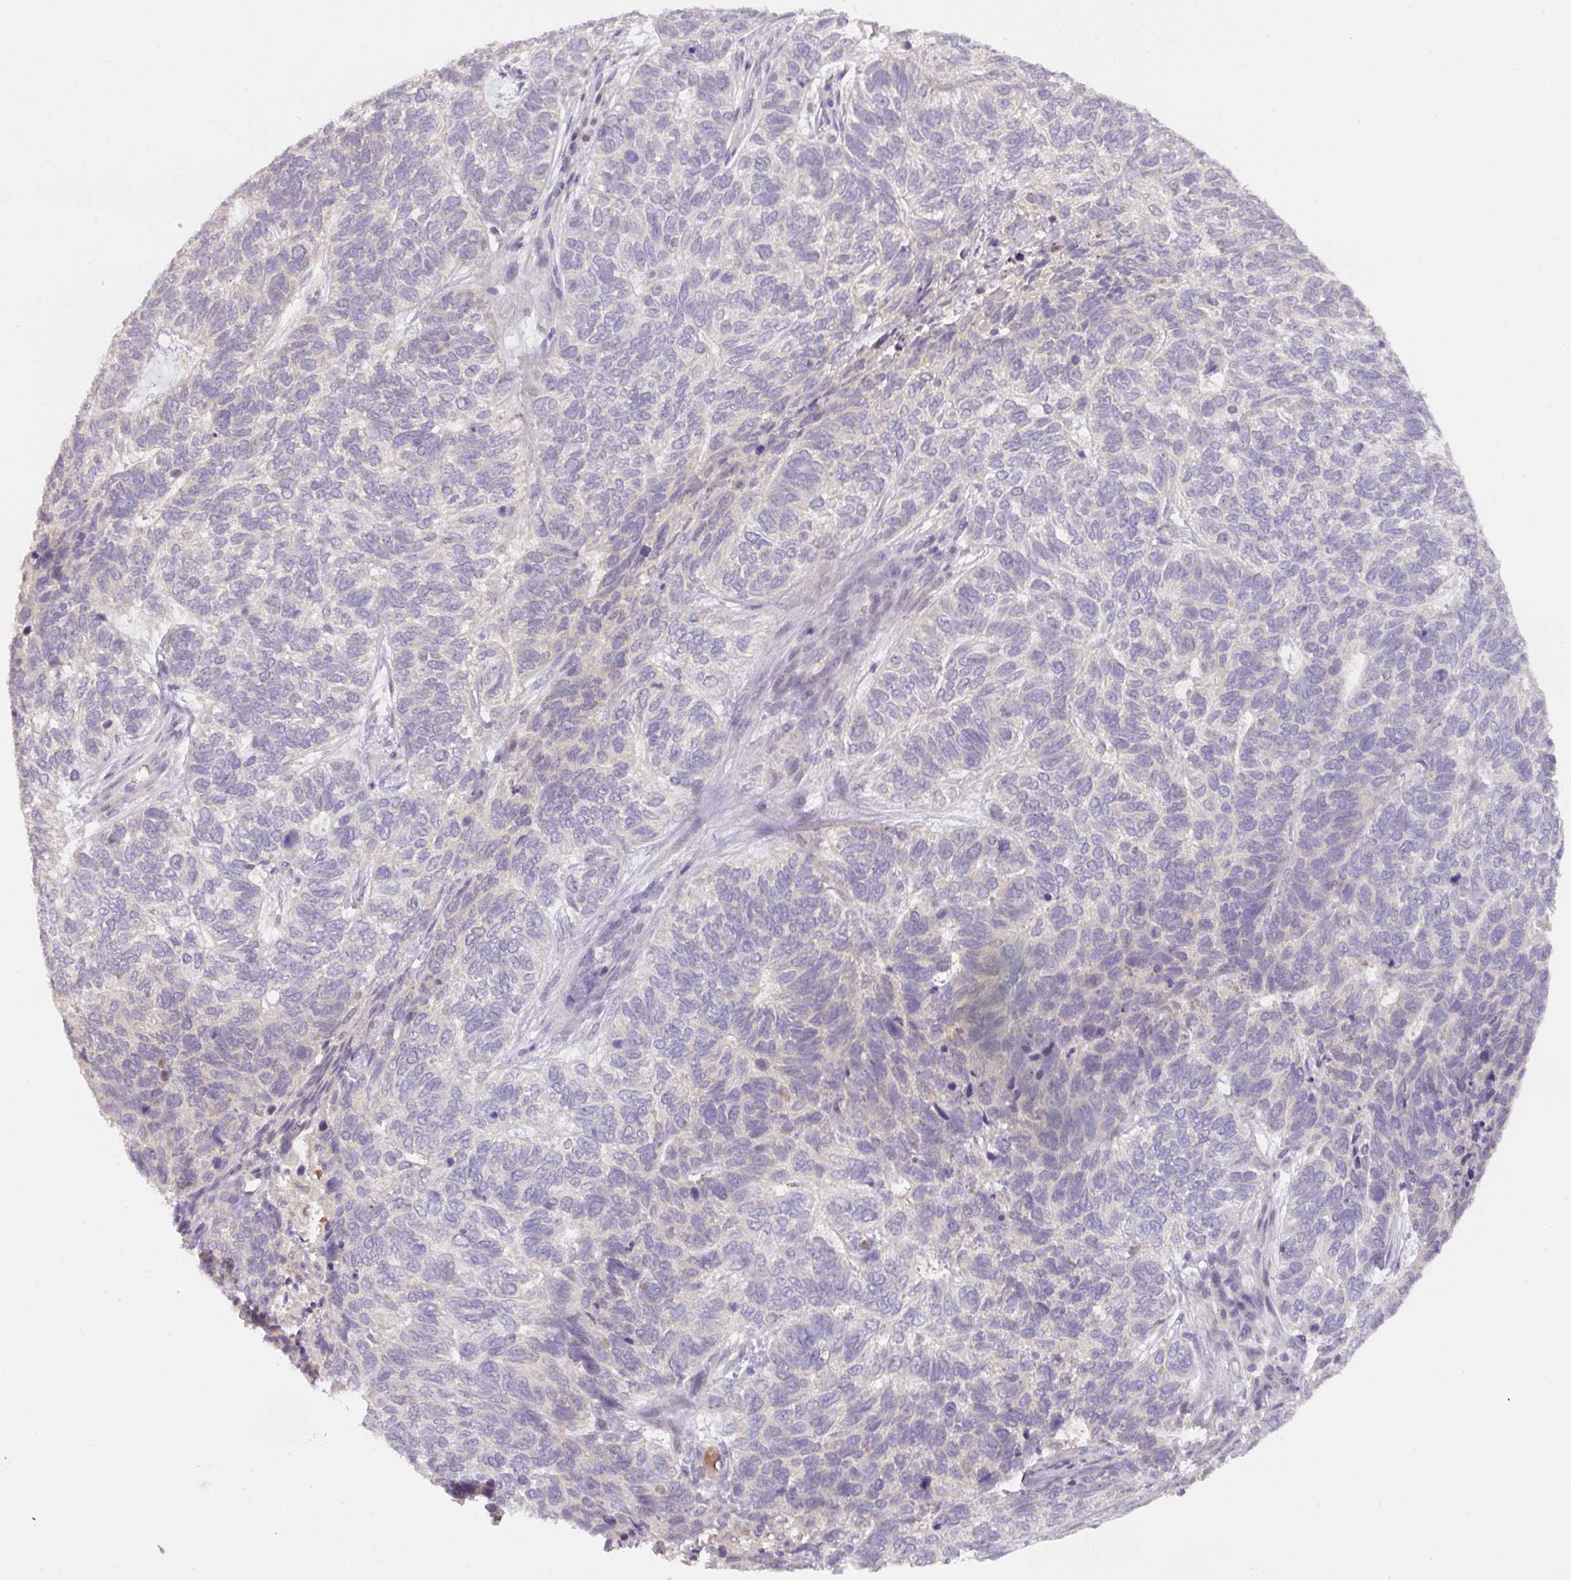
{"staining": {"intensity": "negative", "quantity": "none", "location": "none"}, "tissue": "skin cancer", "cell_type": "Tumor cells", "image_type": "cancer", "snomed": [{"axis": "morphology", "description": "Basal cell carcinoma"}, {"axis": "topography", "description": "Skin"}], "caption": "Immunohistochemical staining of skin cancer reveals no significant expression in tumor cells.", "gene": "FOXN4", "patient": {"sex": "female", "age": 65}}